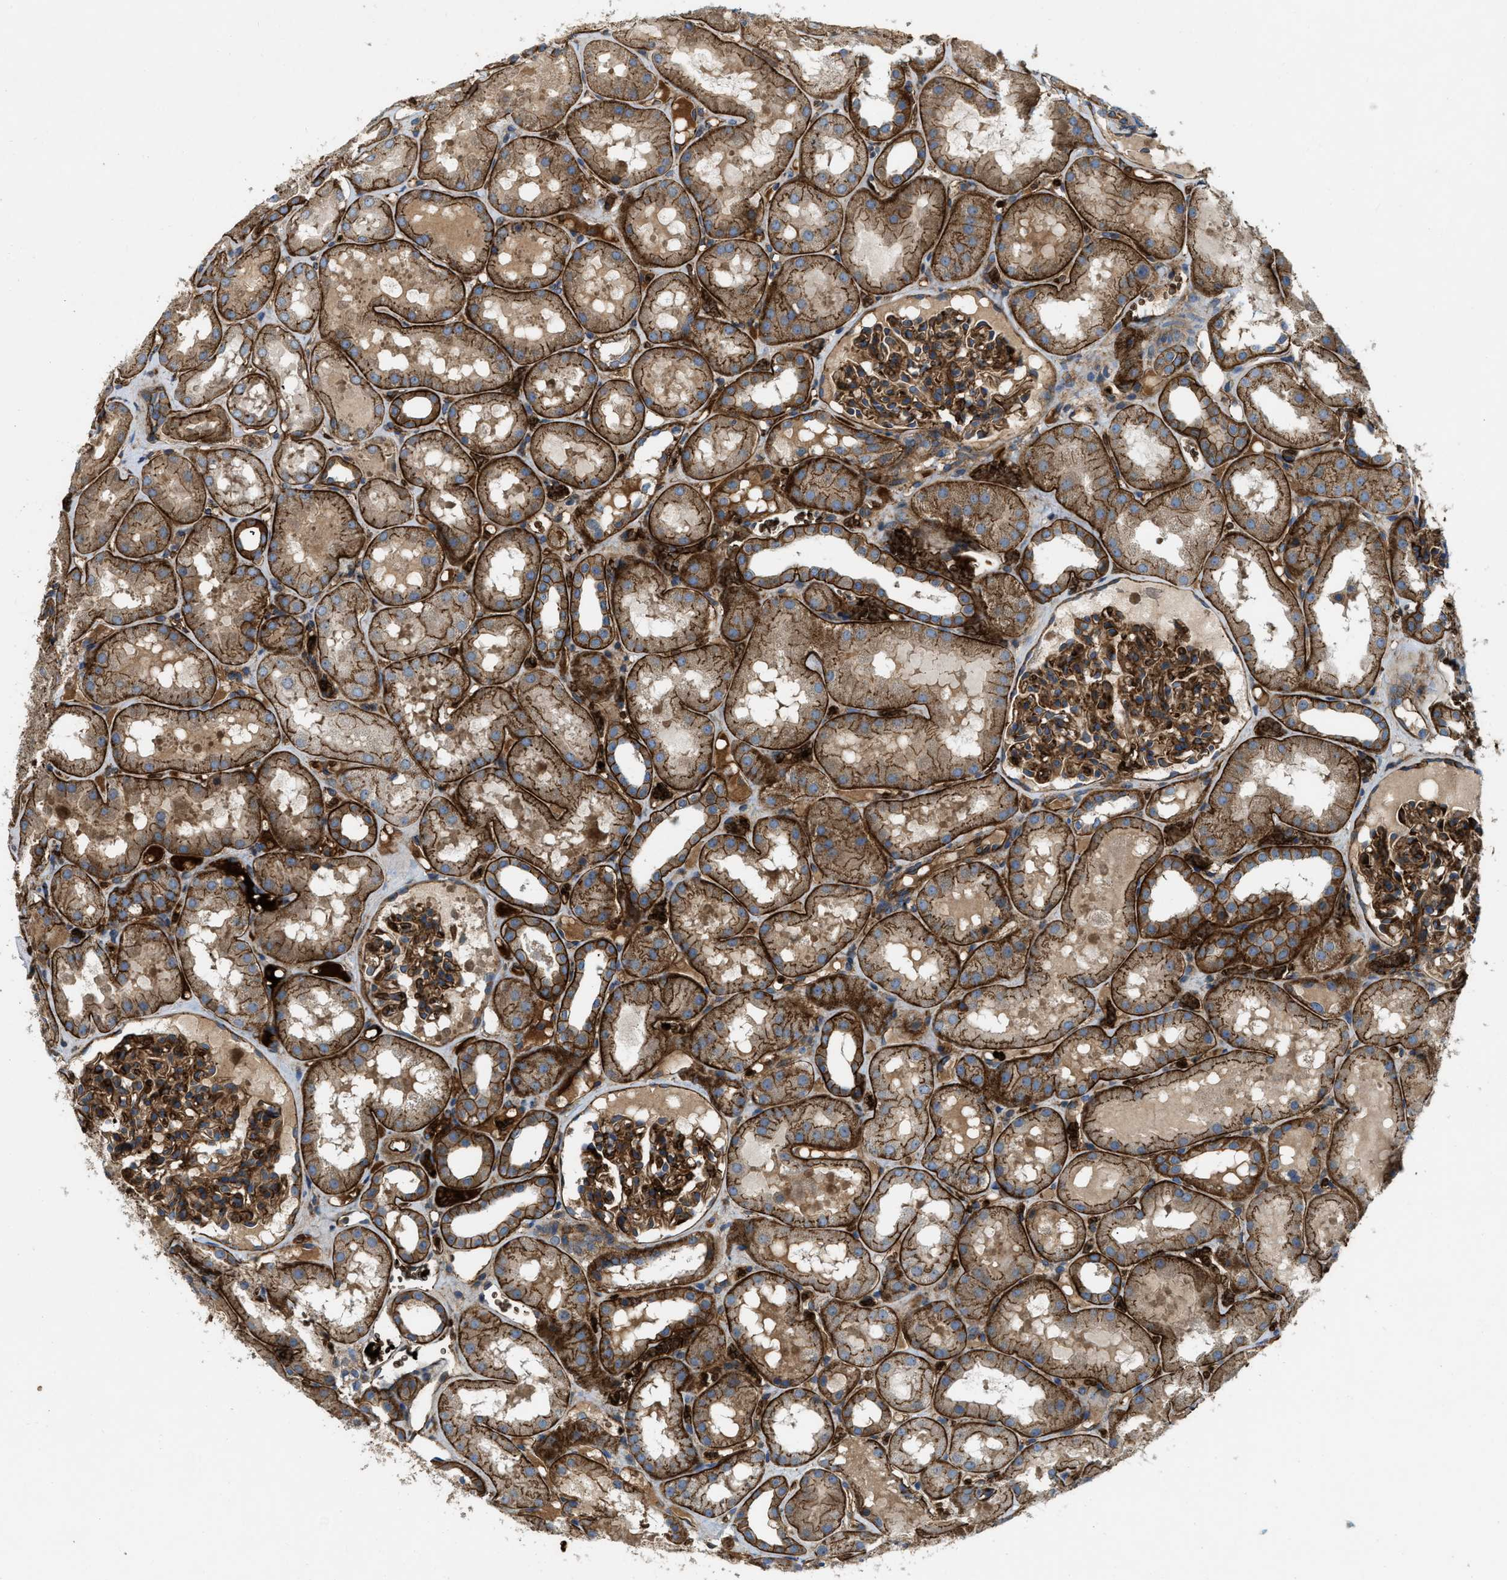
{"staining": {"intensity": "strong", "quantity": ">75%", "location": "cytoplasmic/membranous"}, "tissue": "kidney", "cell_type": "Cells in glomeruli", "image_type": "normal", "snomed": [{"axis": "morphology", "description": "Normal tissue, NOS"}, {"axis": "topography", "description": "Kidney"}, {"axis": "topography", "description": "Urinary bladder"}], "caption": "A photomicrograph of human kidney stained for a protein demonstrates strong cytoplasmic/membranous brown staining in cells in glomeruli. (brown staining indicates protein expression, while blue staining denotes nuclei).", "gene": "ERC1", "patient": {"sex": "male", "age": 16}}